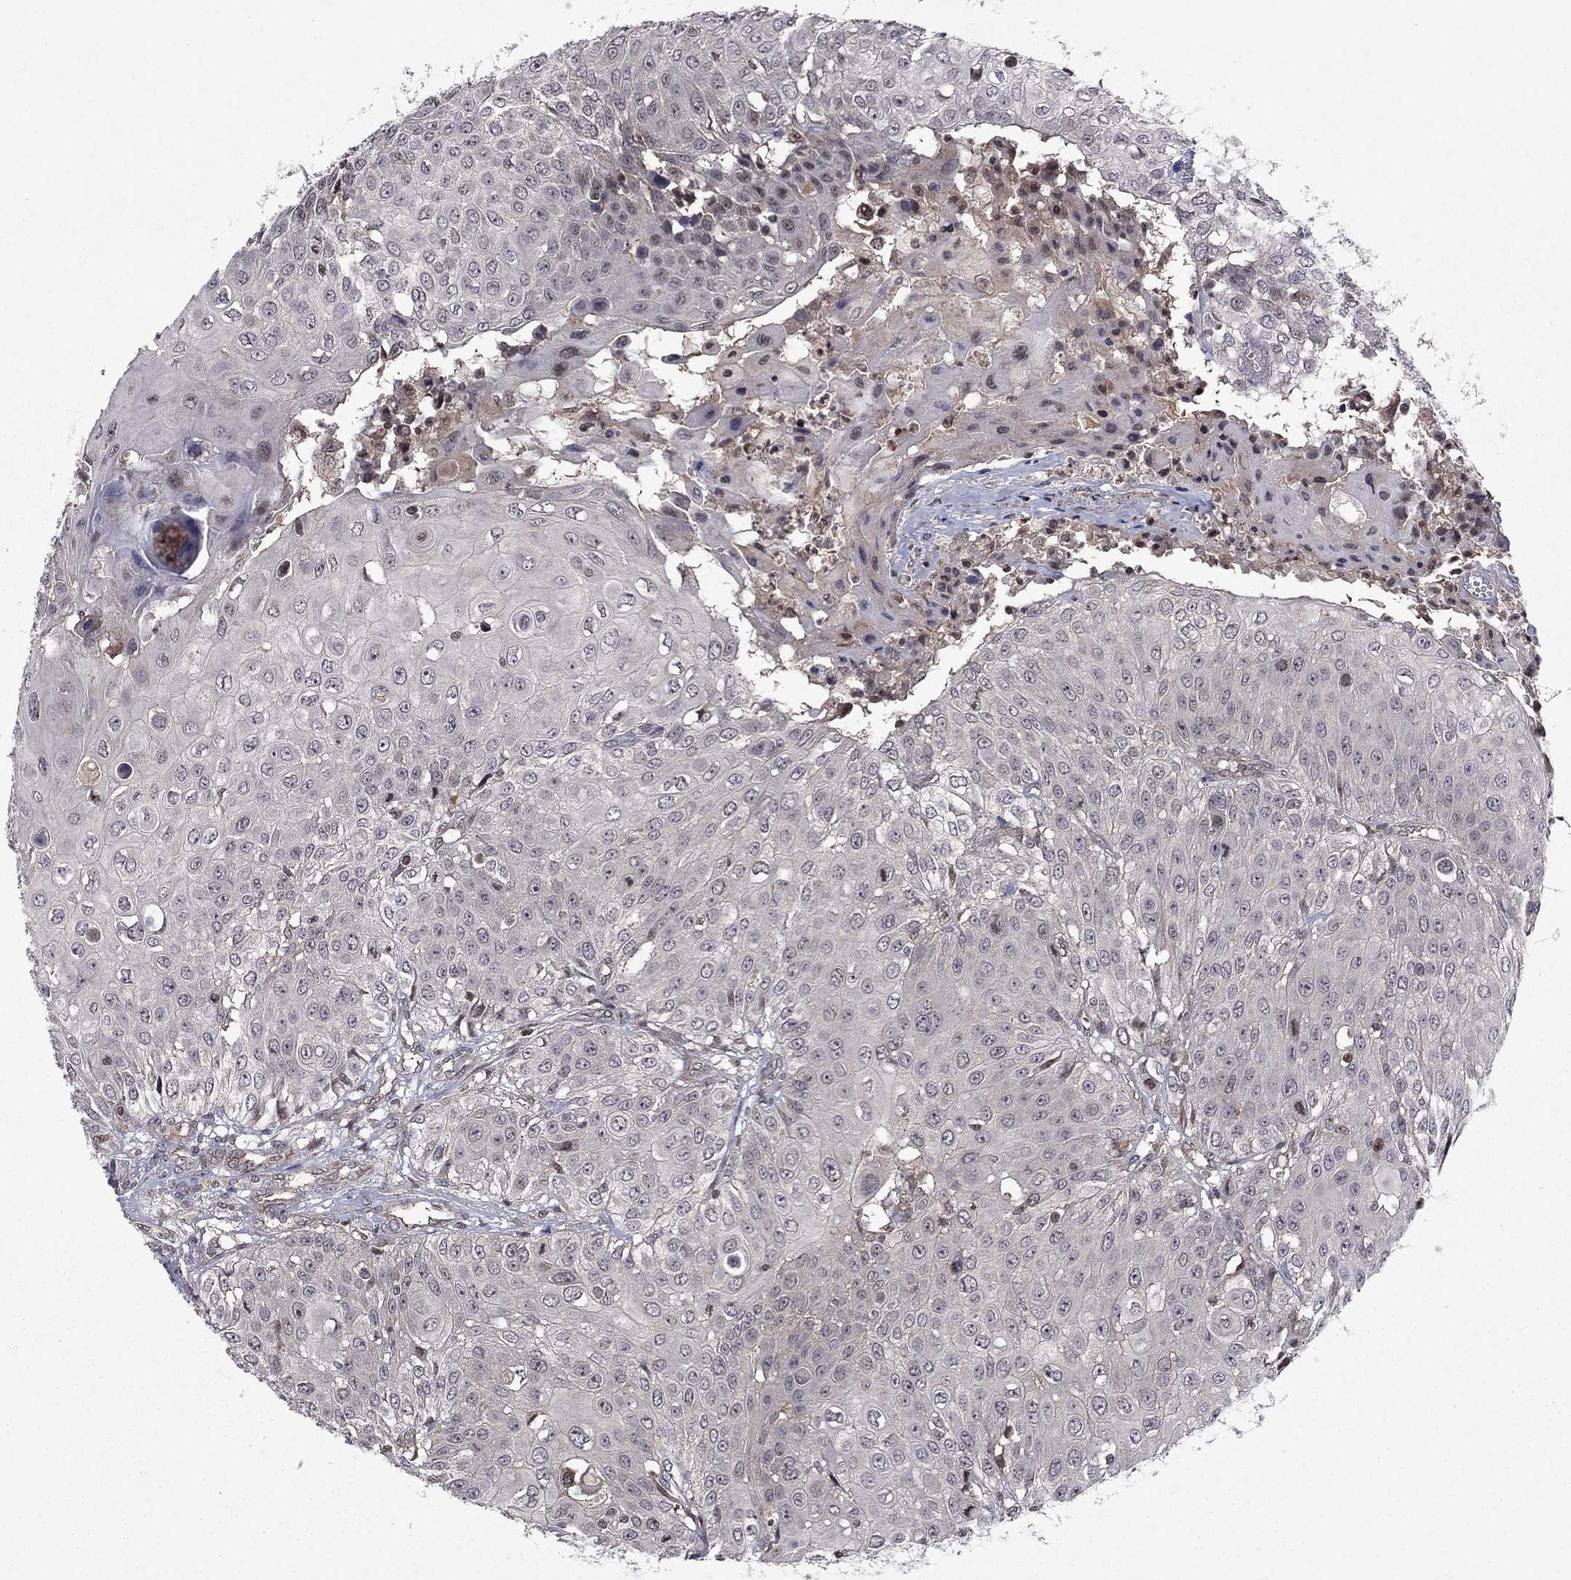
{"staining": {"intensity": "negative", "quantity": "none", "location": "none"}, "tissue": "urothelial cancer", "cell_type": "Tumor cells", "image_type": "cancer", "snomed": [{"axis": "morphology", "description": "Urothelial carcinoma, High grade"}, {"axis": "topography", "description": "Urinary bladder"}], "caption": "An immunohistochemistry (IHC) histopathology image of high-grade urothelial carcinoma is shown. There is no staining in tumor cells of high-grade urothelial carcinoma.", "gene": "SORBS1", "patient": {"sex": "female", "age": 79}}